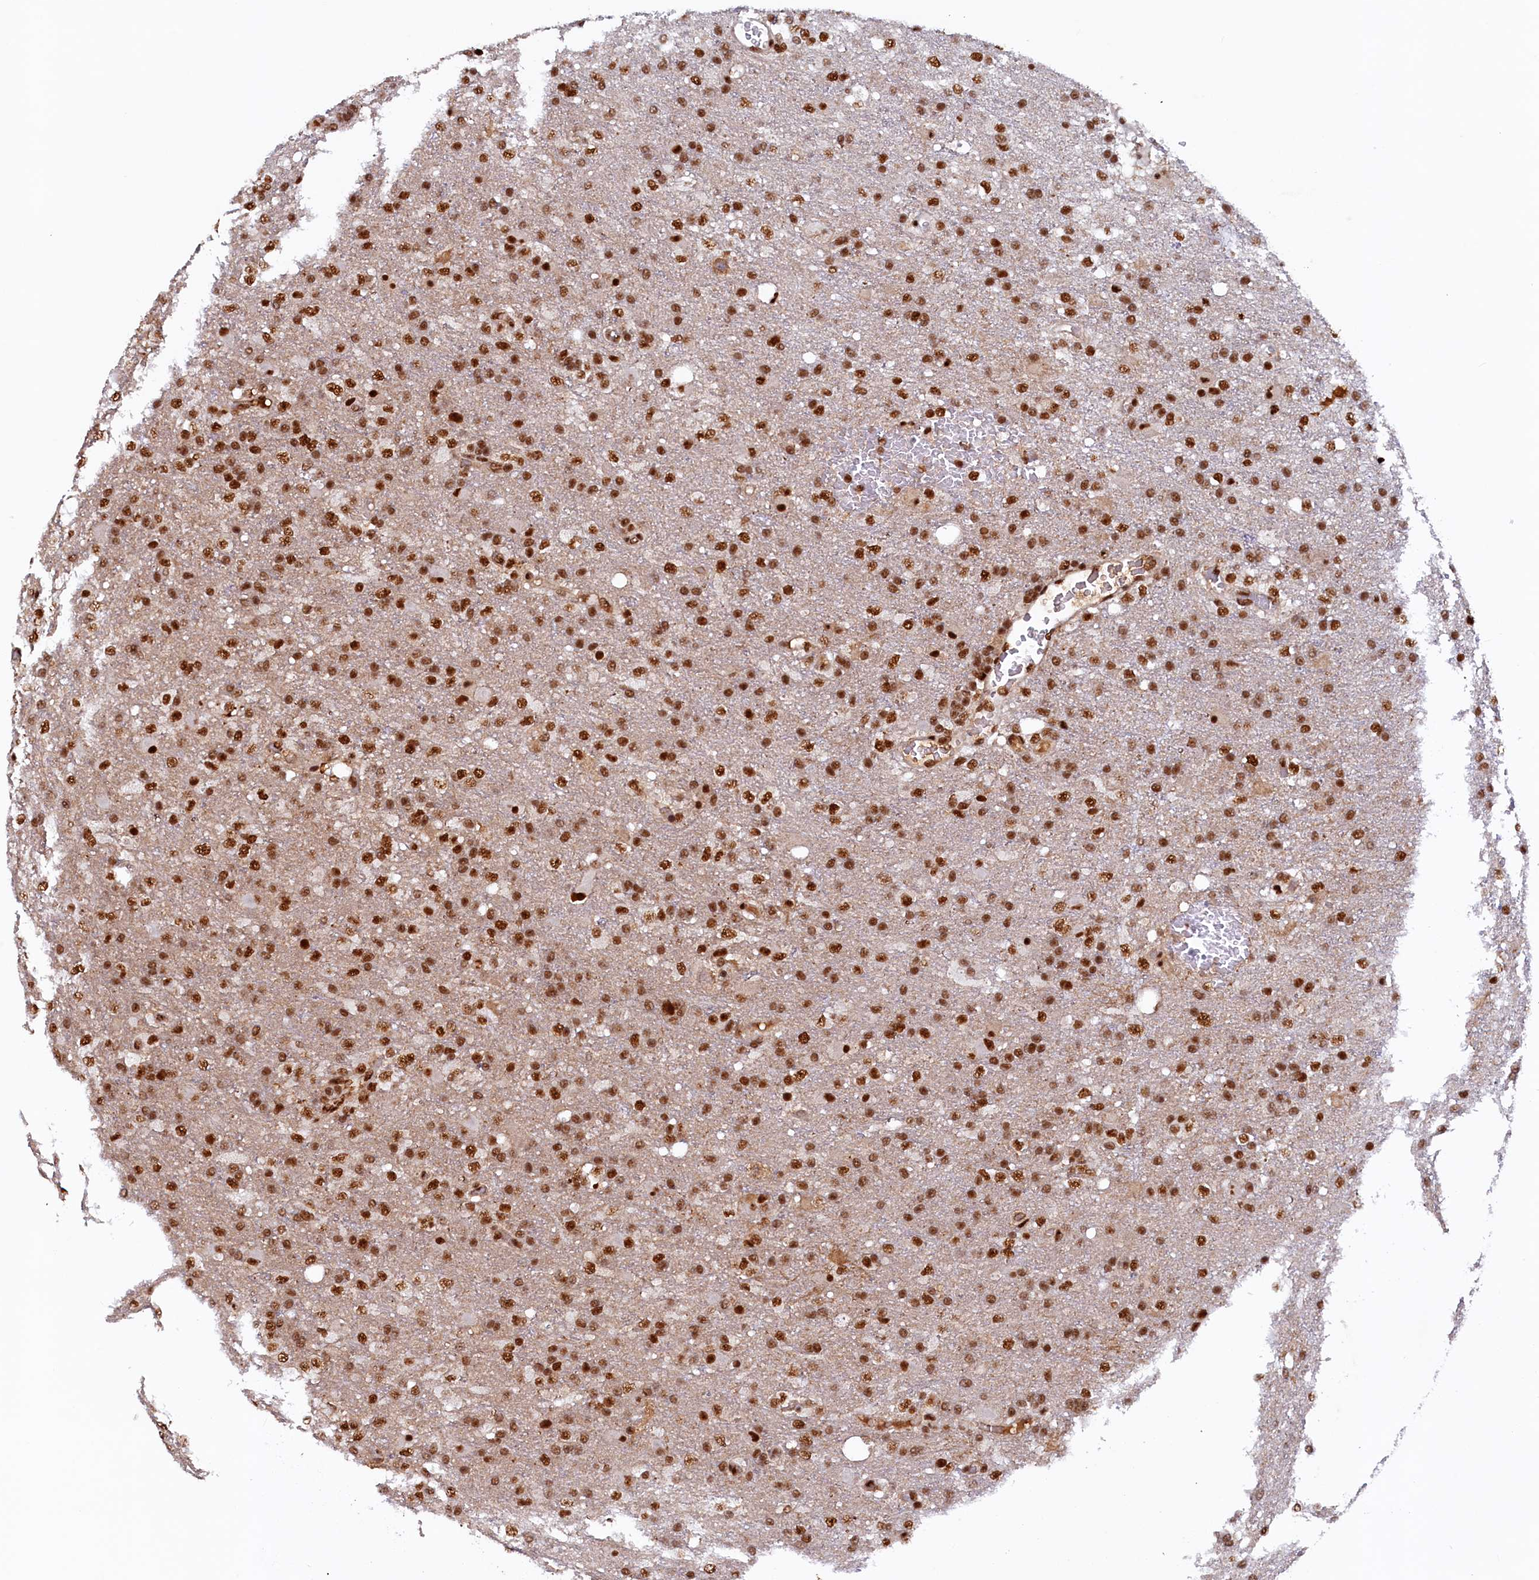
{"staining": {"intensity": "strong", "quantity": ">75%", "location": "nuclear"}, "tissue": "glioma", "cell_type": "Tumor cells", "image_type": "cancer", "snomed": [{"axis": "morphology", "description": "Glioma, malignant, High grade"}, {"axis": "topography", "description": "Brain"}], "caption": "Immunohistochemical staining of malignant high-grade glioma reveals high levels of strong nuclear protein positivity in approximately >75% of tumor cells.", "gene": "ZC3H18", "patient": {"sex": "female", "age": 74}}